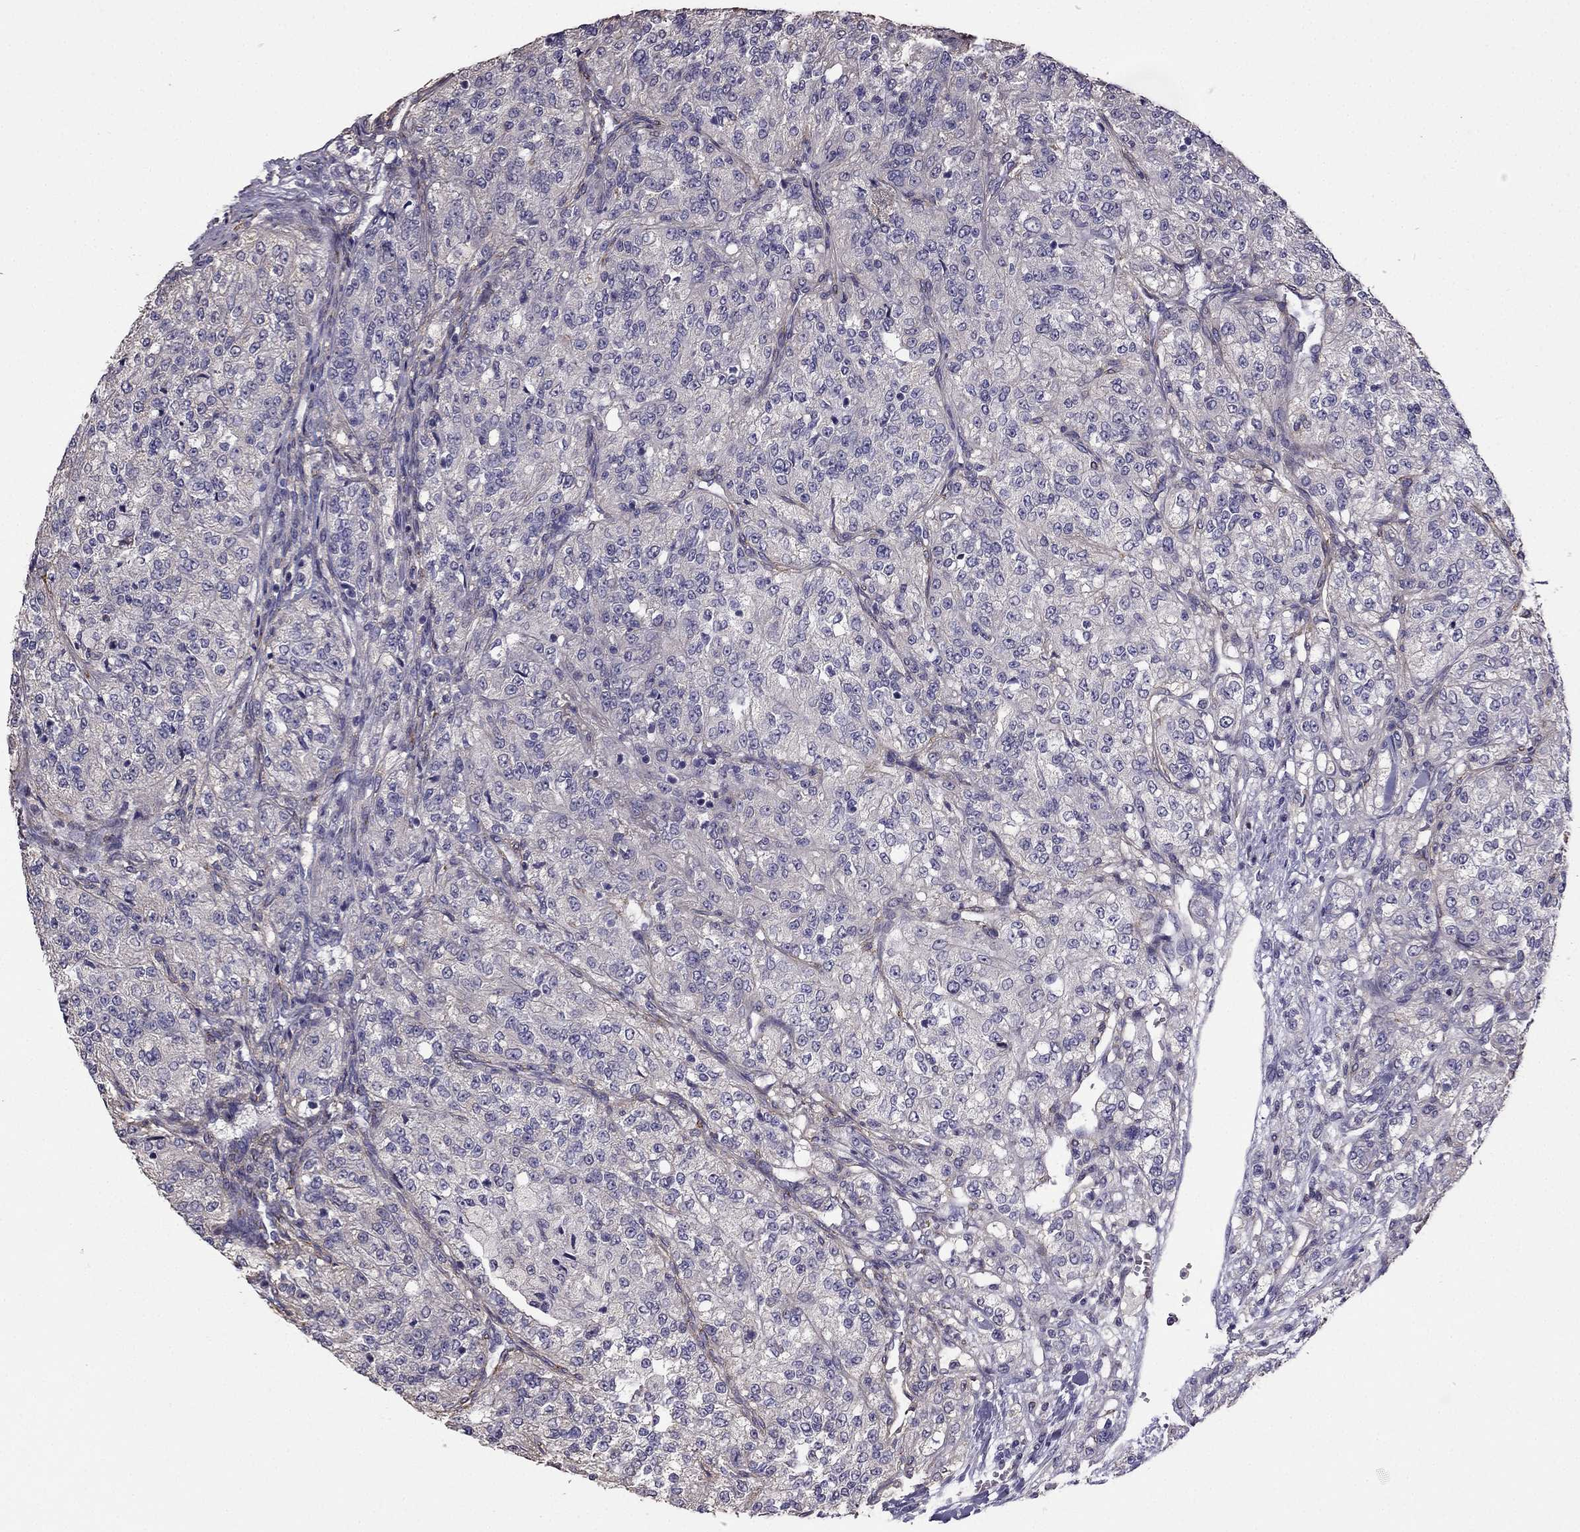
{"staining": {"intensity": "negative", "quantity": "none", "location": "none"}, "tissue": "renal cancer", "cell_type": "Tumor cells", "image_type": "cancer", "snomed": [{"axis": "morphology", "description": "Adenocarcinoma, NOS"}, {"axis": "topography", "description": "Kidney"}], "caption": "Tumor cells show no significant protein expression in renal cancer (adenocarcinoma).", "gene": "CDH9", "patient": {"sex": "female", "age": 63}}